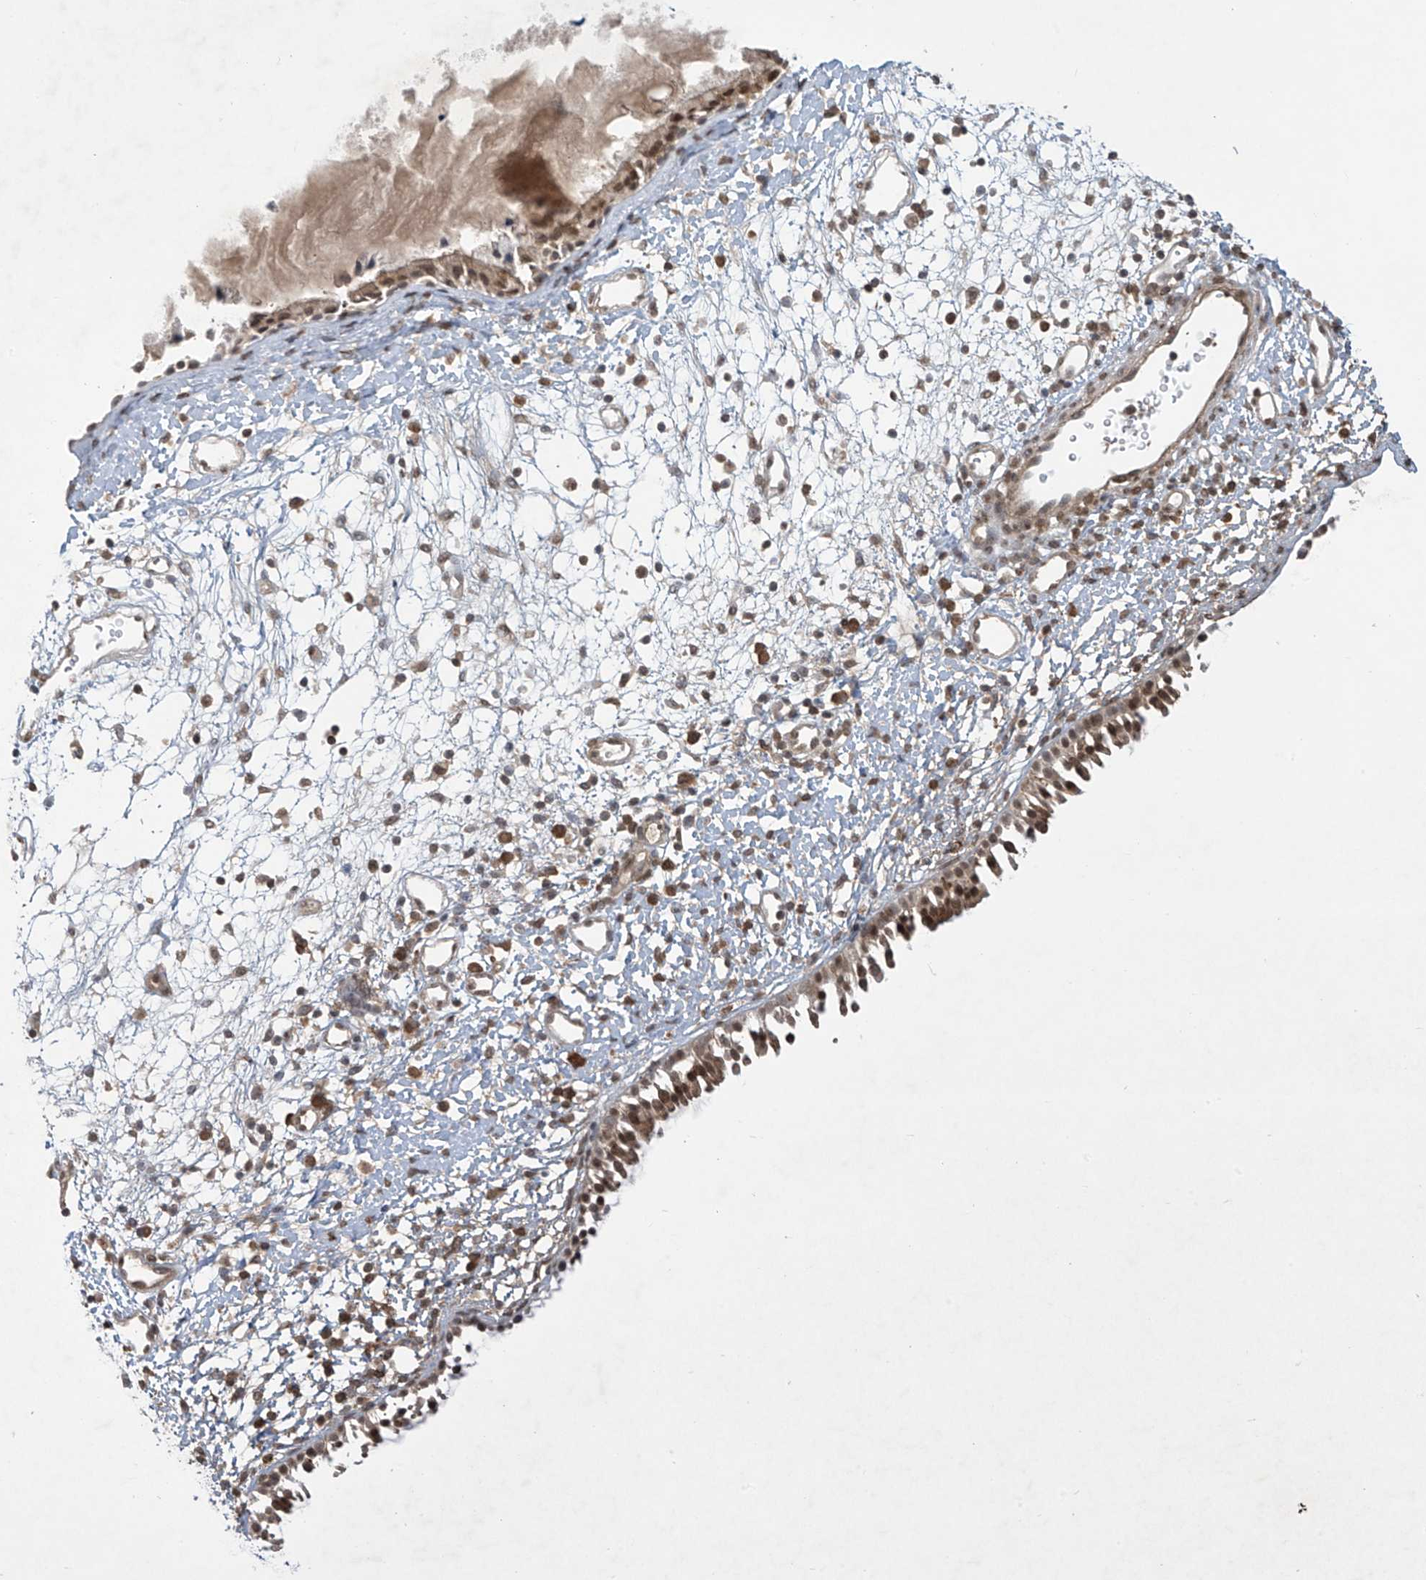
{"staining": {"intensity": "moderate", "quantity": ">75%", "location": "cytoplasmic/membranous,nuclear"}, "tissue": "nasopharynx", "cell_type": "Respiratory epithelial cells", "image_type": "normal", "snomed": [{"axis": "morphology", "description": "Normal tissue, NOS"}, {"axis": "topography", "description": "Nasopharynx"}], "caption": "A brown stain shows moderate cytoplasmic/membranous,nuclear staining of a protein in respiratory epithelial cells of unremarkable nasopharynx.", "gene": "LCOR", "patient": {"sex": "male", "age": 22}}